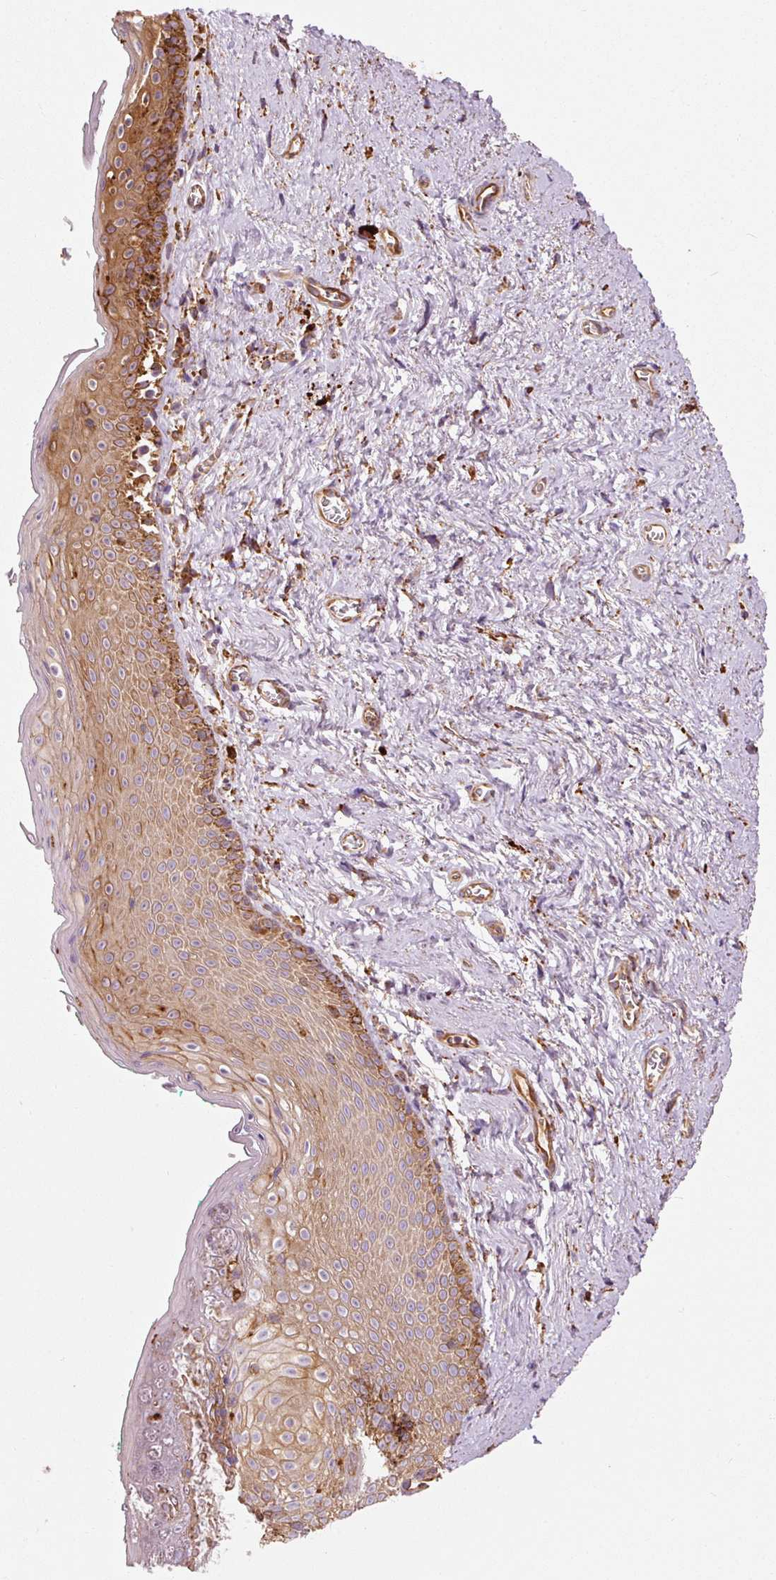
{"staining": {"intensity": "moderate", "quantity": ">75%", "location": "cytoplasmic/membranous"}, "tissue": "vagina", "cell_type": "Squamous epithelial cells", "image_type": "normal", "snomed": [{"axis": "morphology", "description": "Normal tissue, NOS"}, {"axis": "topography", "description": "Vulva"}, {"axis": "topography", "description": "Vagina"}, {"axis": "topography", "description": "Peripheral nerve tissue"}], "caption": "Moderate cytoplasmic/membranous staining is appreciated in approximately >75% of squamous epithelial cells in benign vagina. (DAB (3,3'-diaminobenzidine) IHC, brown staining for protein, blue staining for nuclei).", "gene": "ENSG00000256500", "patient": {"sex": "female", "age": 66}}